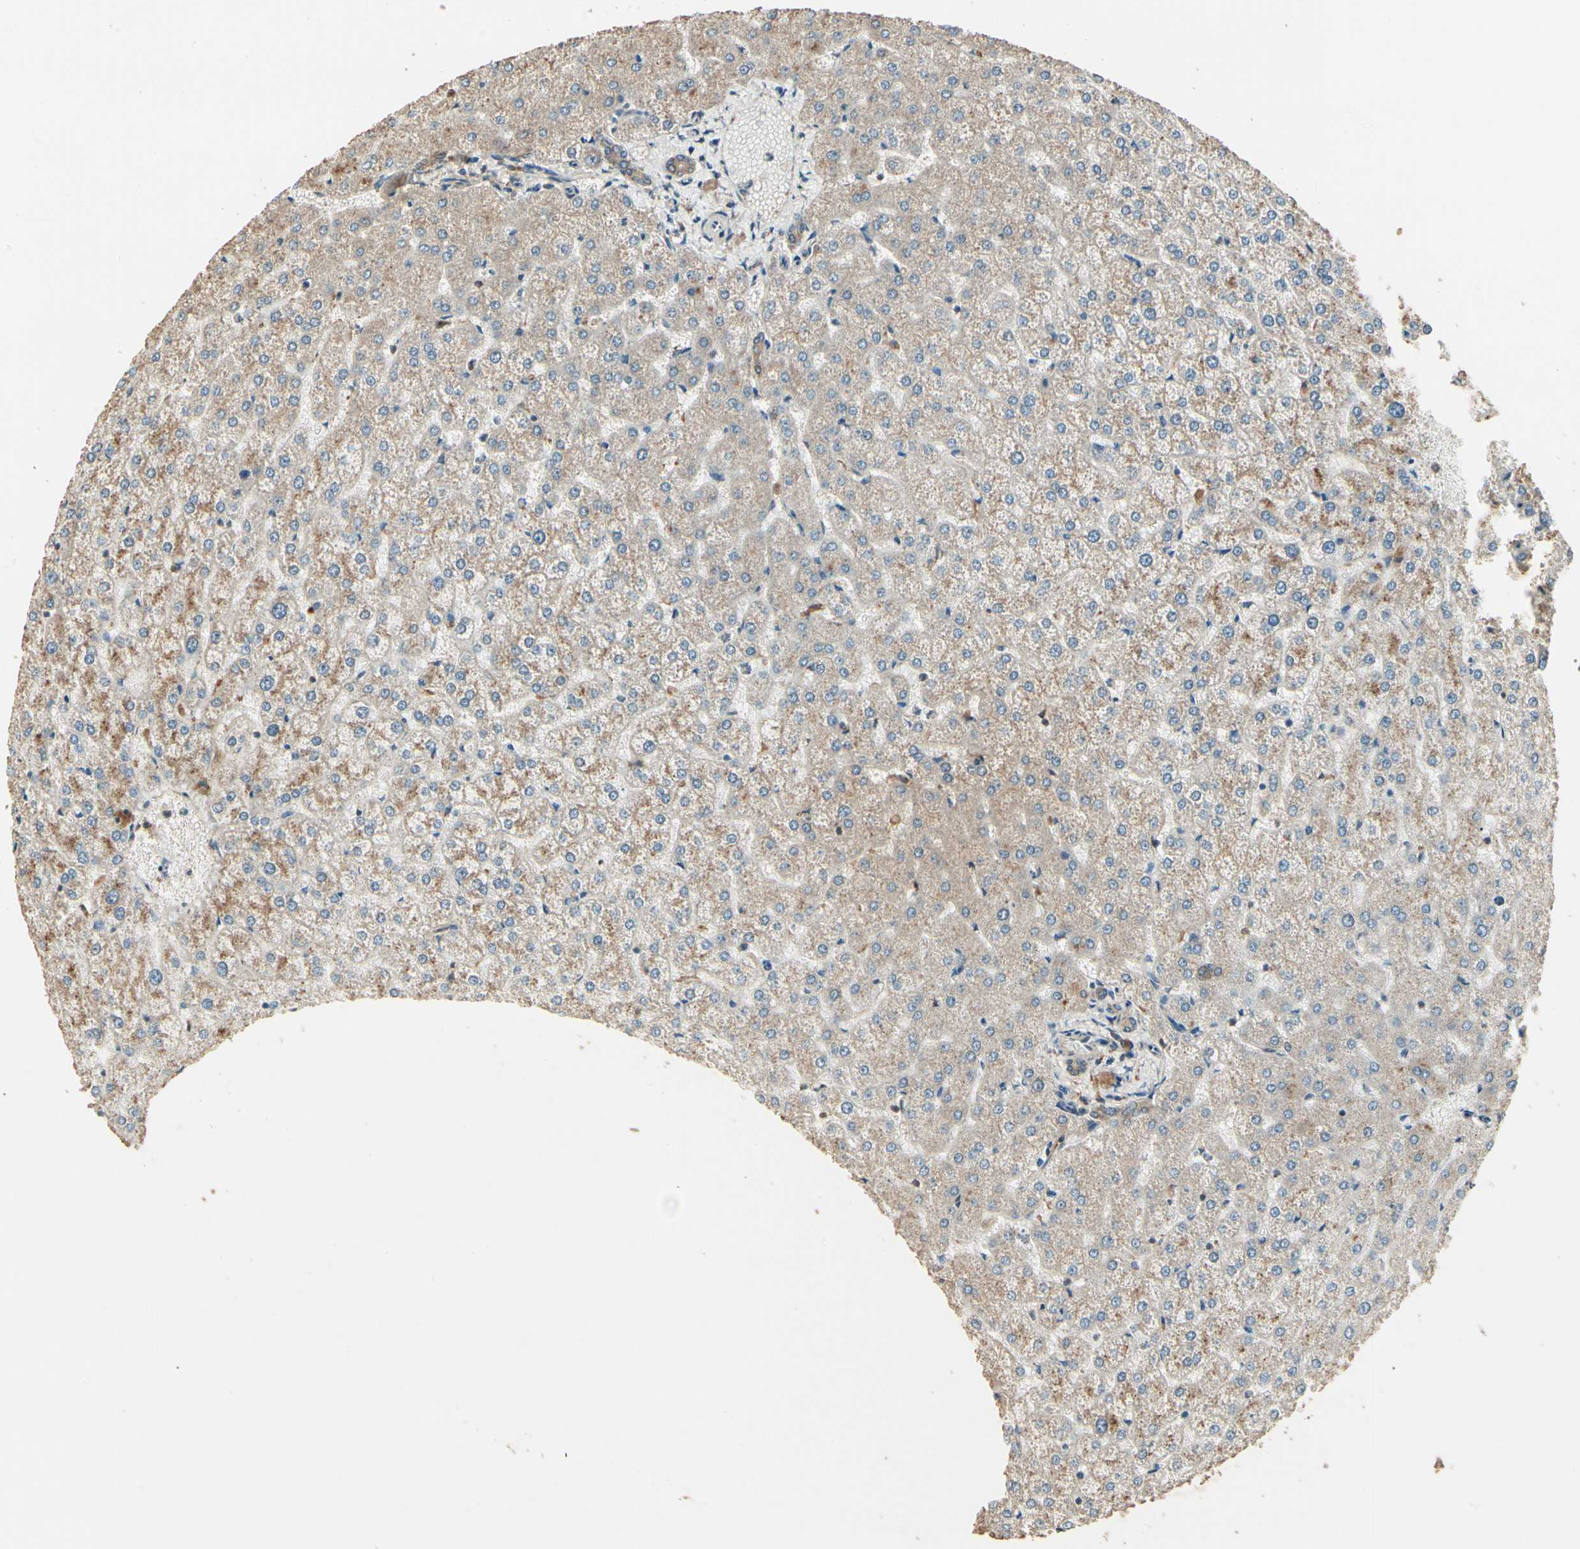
{"staining": {"intensity": "strong", "quantity": ">75%", "location": "cytoplasmic/membranous"}, "tissue": "liver", "cell_type": "Cholangiocytes", "image_type": "normal", "snomed": [{"axis": "morphology", "description": "Normal tissue, NOS"}, {"axis": "topography", "description": "Liver"}], "caption": "This histopathology image shows IHC staining of benign human liver, with high strong cytoplasmic/membranous expression in about >75% of cholangiocytes.", "gene": "CCT7", "patient": {"sex": "female", "age": 32}}